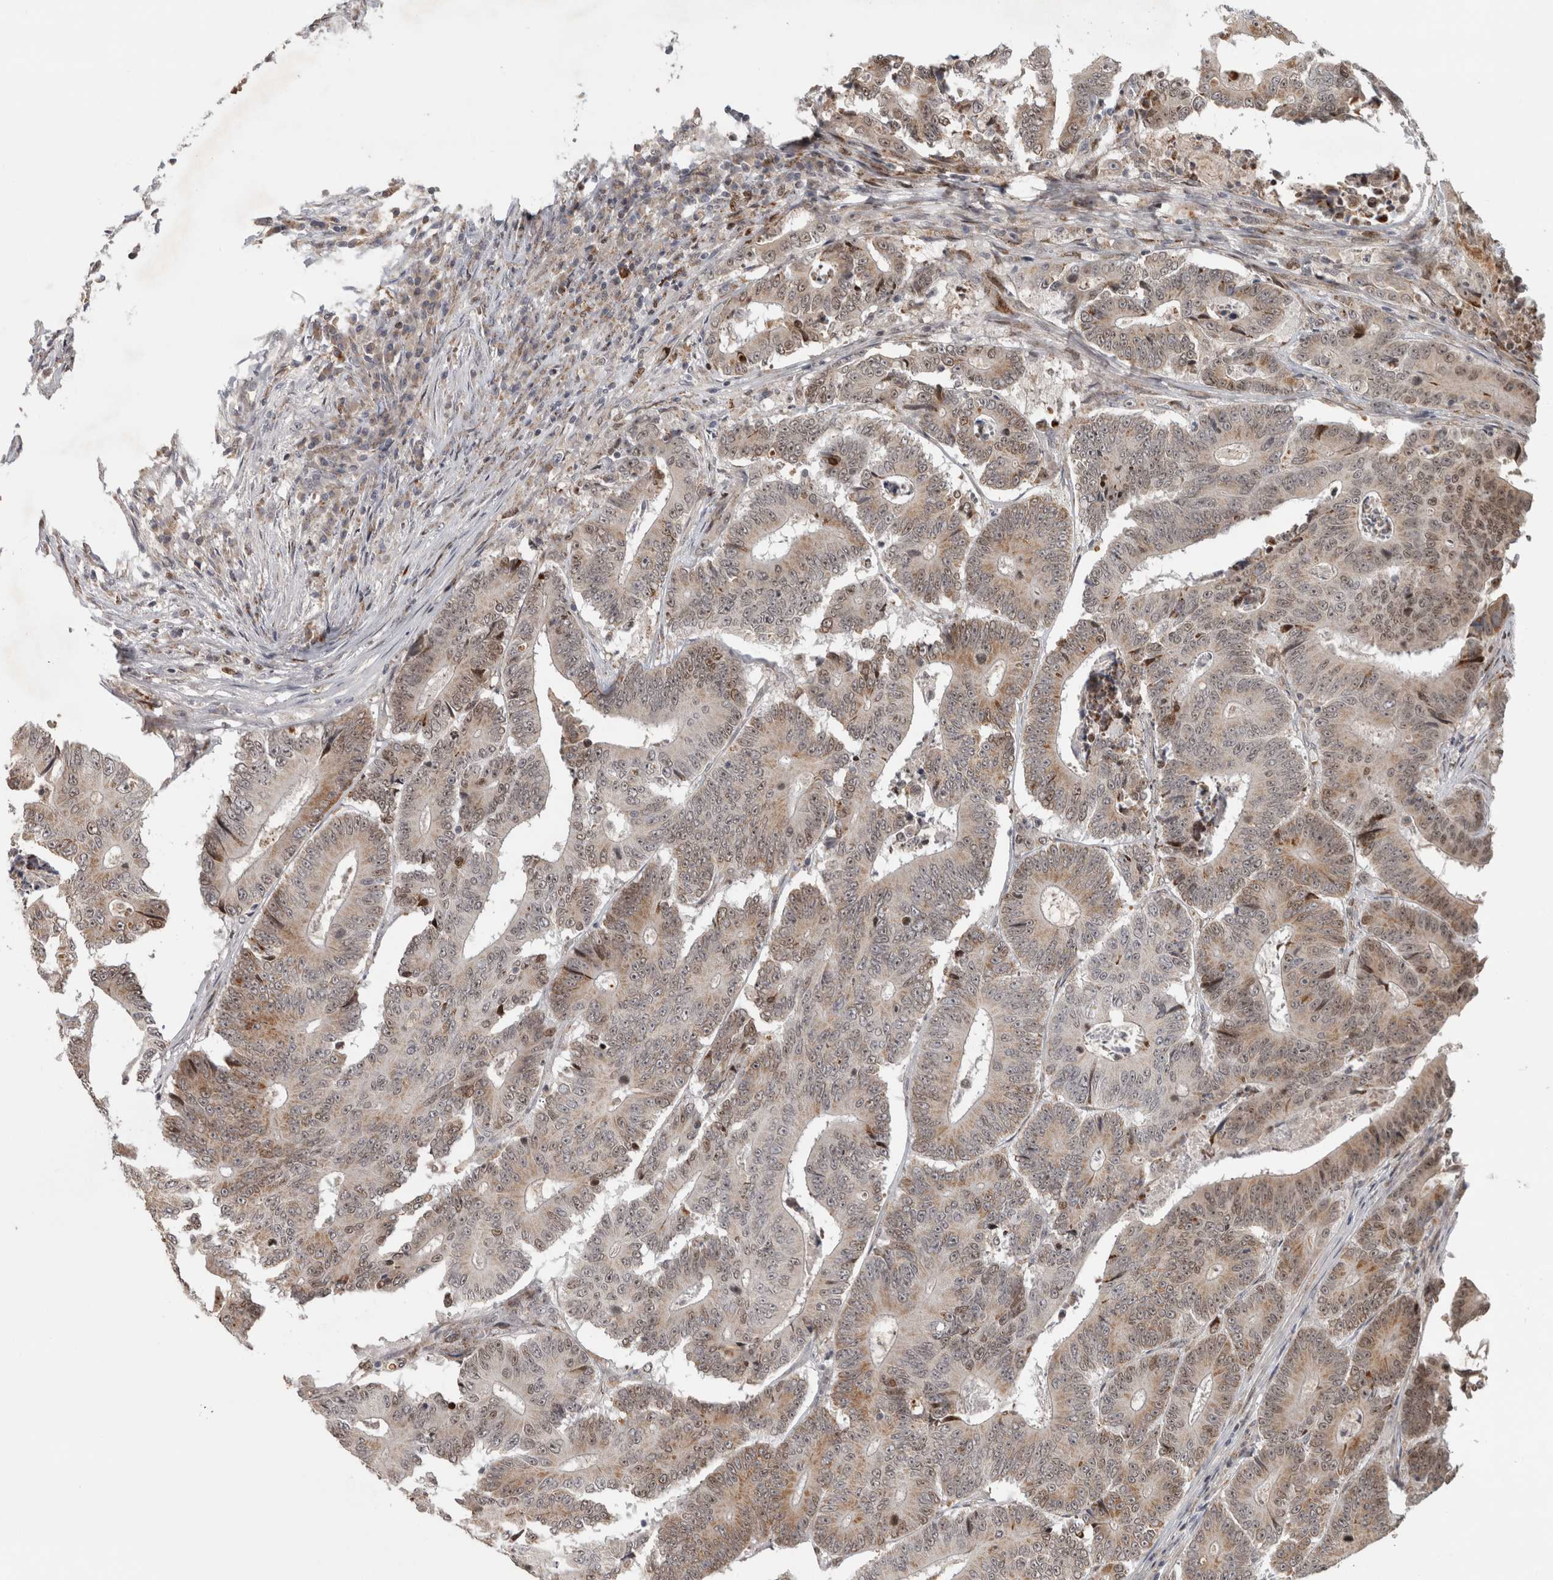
{"staining": {"intensity": "moderate", "quantity": "25%-75%", "location": "cytoplasmic/membranous,nuclear"}, "tissue": "colorectal cancer", "cell_type": "Tumor cells", "image_type": "cancer", "snomed": [{"axis": "morphology", "description": "Adenocarcinoma, NOS"}, {"axis": "topography", "description": "Colon"}], "caption": "Immunohistochemistry (DAB (3,3'-diaminobenzidine)) staining of colorectal cancer demonstrates moderate cytoplasmic/membranous and nuclear protein staining in about 25%-75% of tumor cells. (Brightfield microscopy of DAB IHC at high magnification).", "gene": "INSRR", "patient": {"sex": "male", "age": 83}}